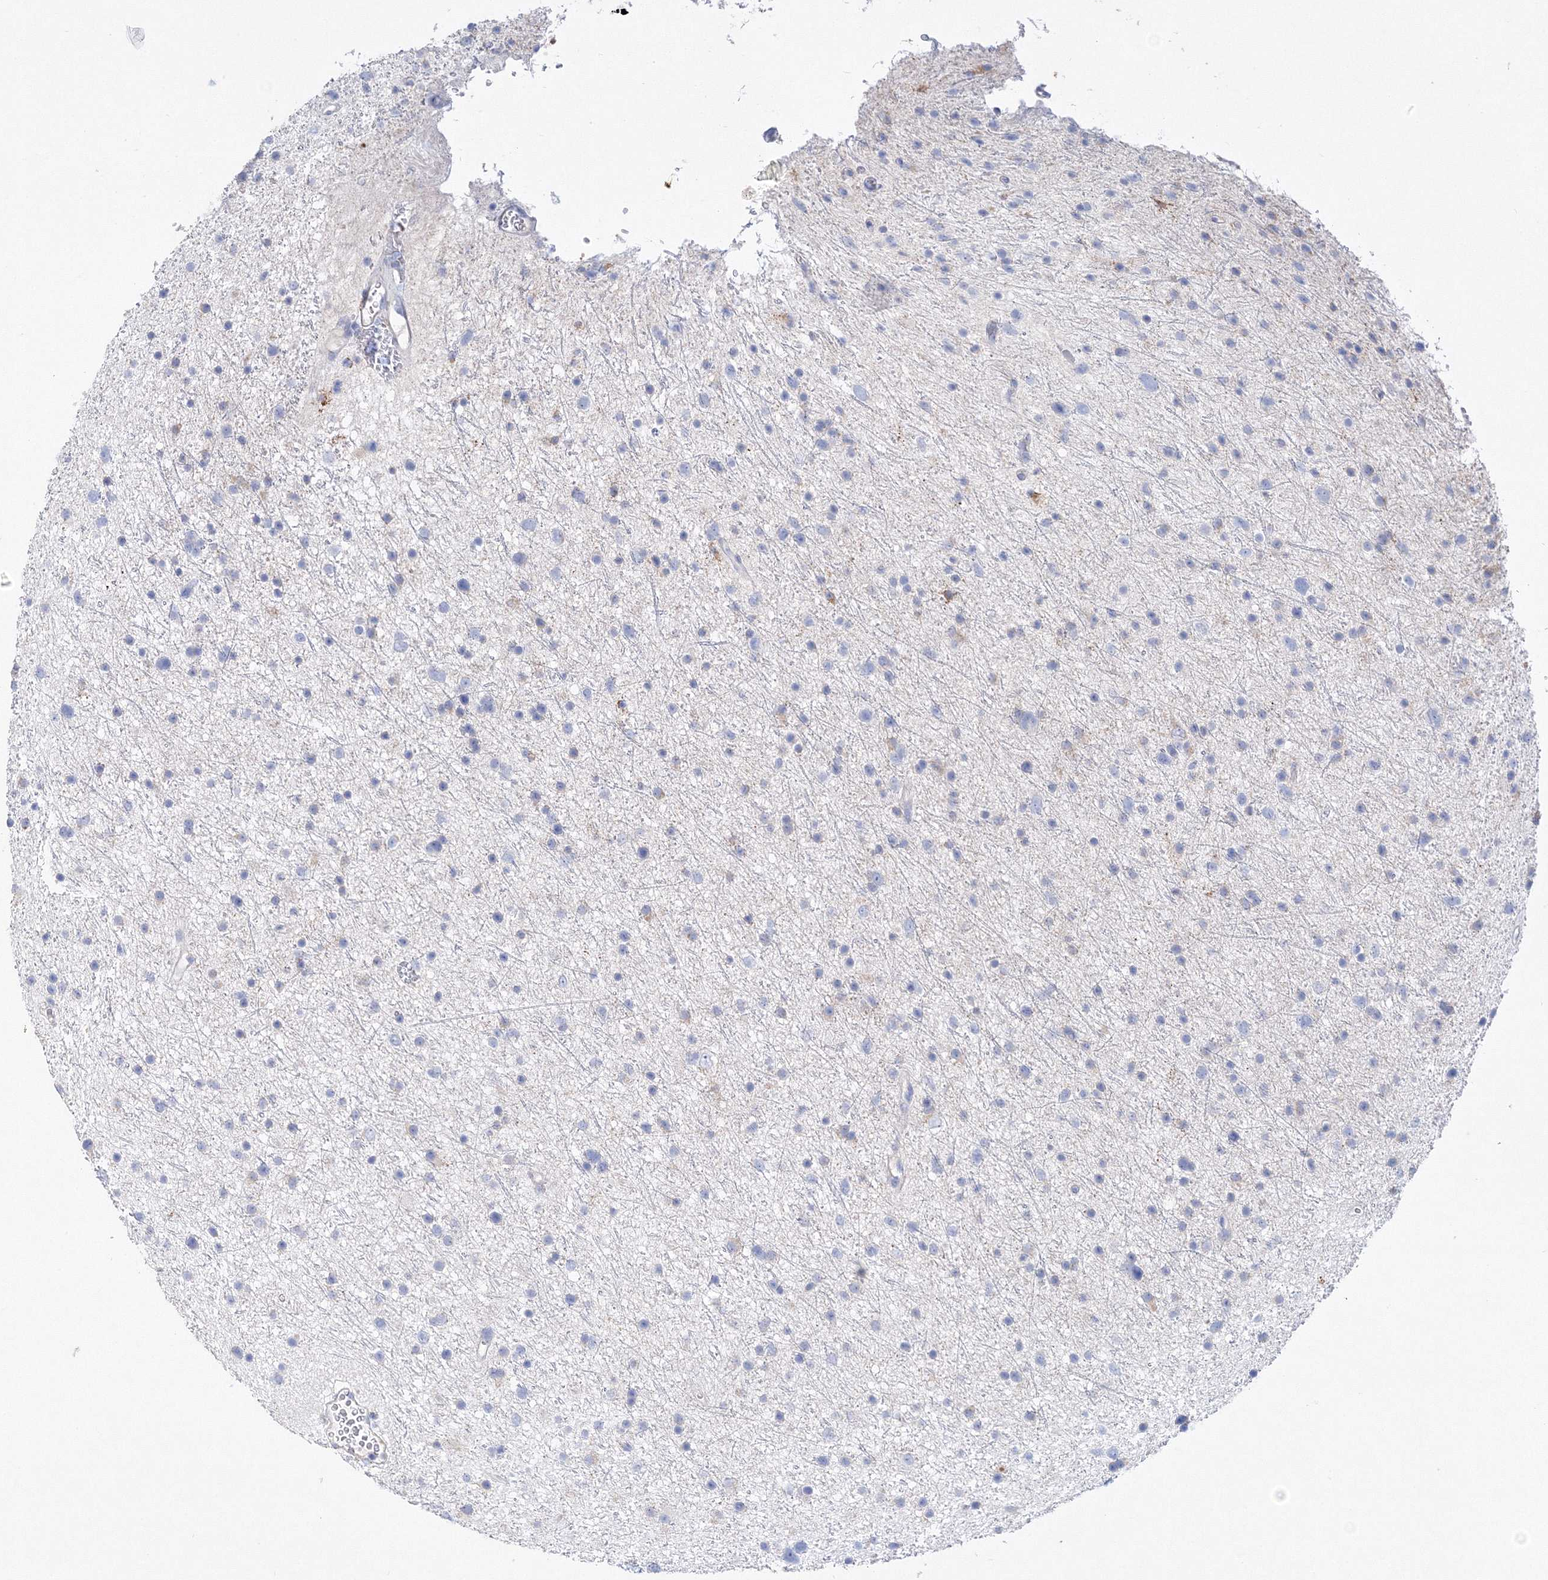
{"staining": {"intensity": "negative", "quantity": "none", "location": "none"}, "tissue": "glioma", "cell_type": "Tumor cells", "image_type": "cancer", "snomed": [{"axis": "morphology", "description": "Glioma, malignant, Low grade"}, {"axis": "topography", "description": "Cerebral cortex"}], "caption": "Tumor cells are negative for brown protein staining in glioma.", "gene": "MERTK", "patient": {"sex": "female", "age": 39}}